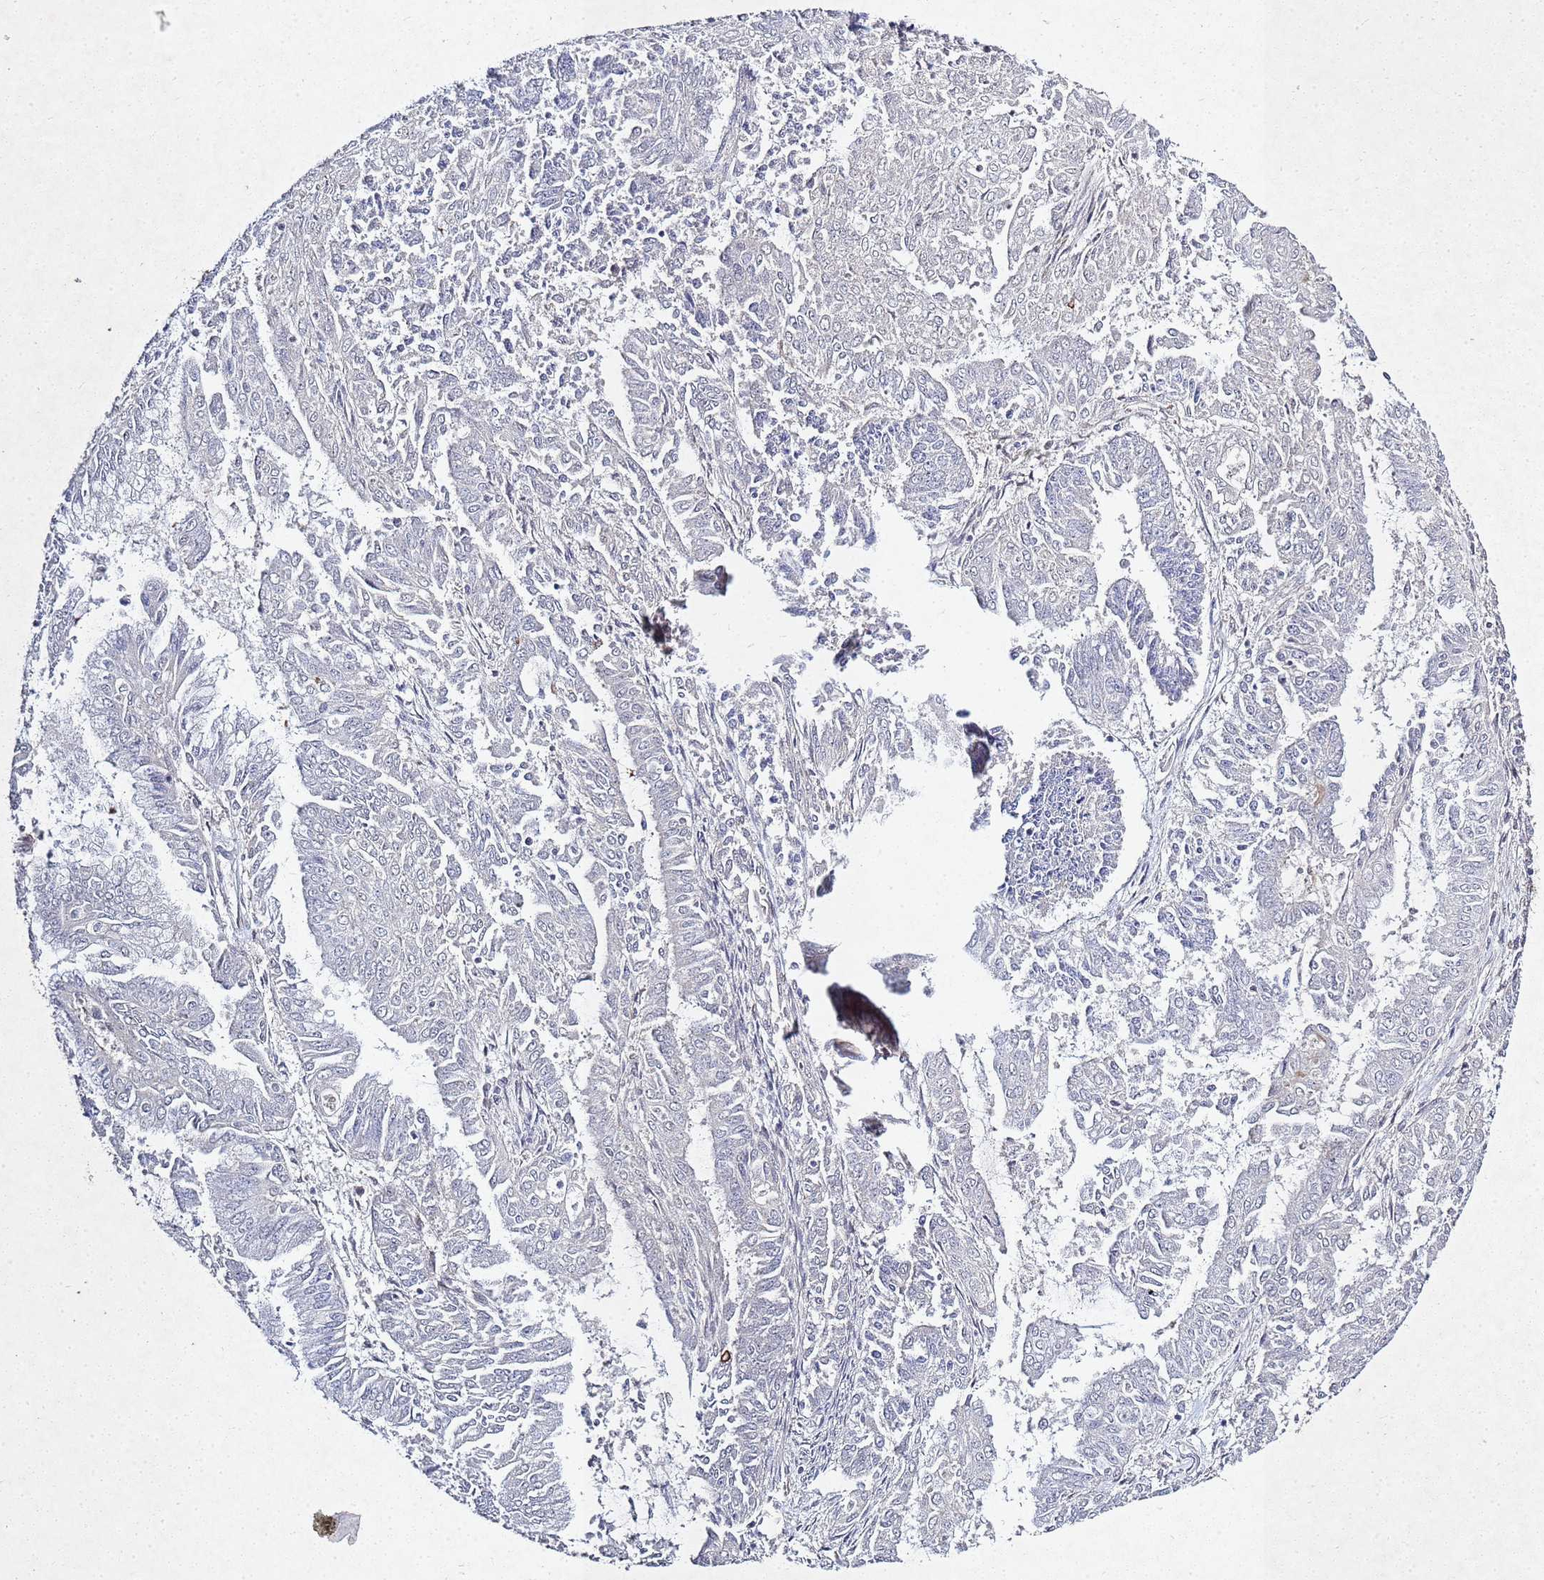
{"staining": {"intensity": "negative", "quantity": "none", "location": "none"}, "tissue": "endometrial cancer", "cell_type": "Tumor cells", "image_type": "cancer", "snomed": [{"axis": "morphology", "description": "Adenocarcinoma, NOS"}, {"axis": "topography", "description": "Endometrium"}], "caption": "DAB immunohistochemical staining of human endometrial cancer demonstrates no significant positivity in tumor cells. (DAB (3,3'-diaminobenzidine) immunohistochemistry visualized using brightfield microscopy, high magnification).", "gene": "TNPO2", "patient": {"sex": "female", "age": 73}}